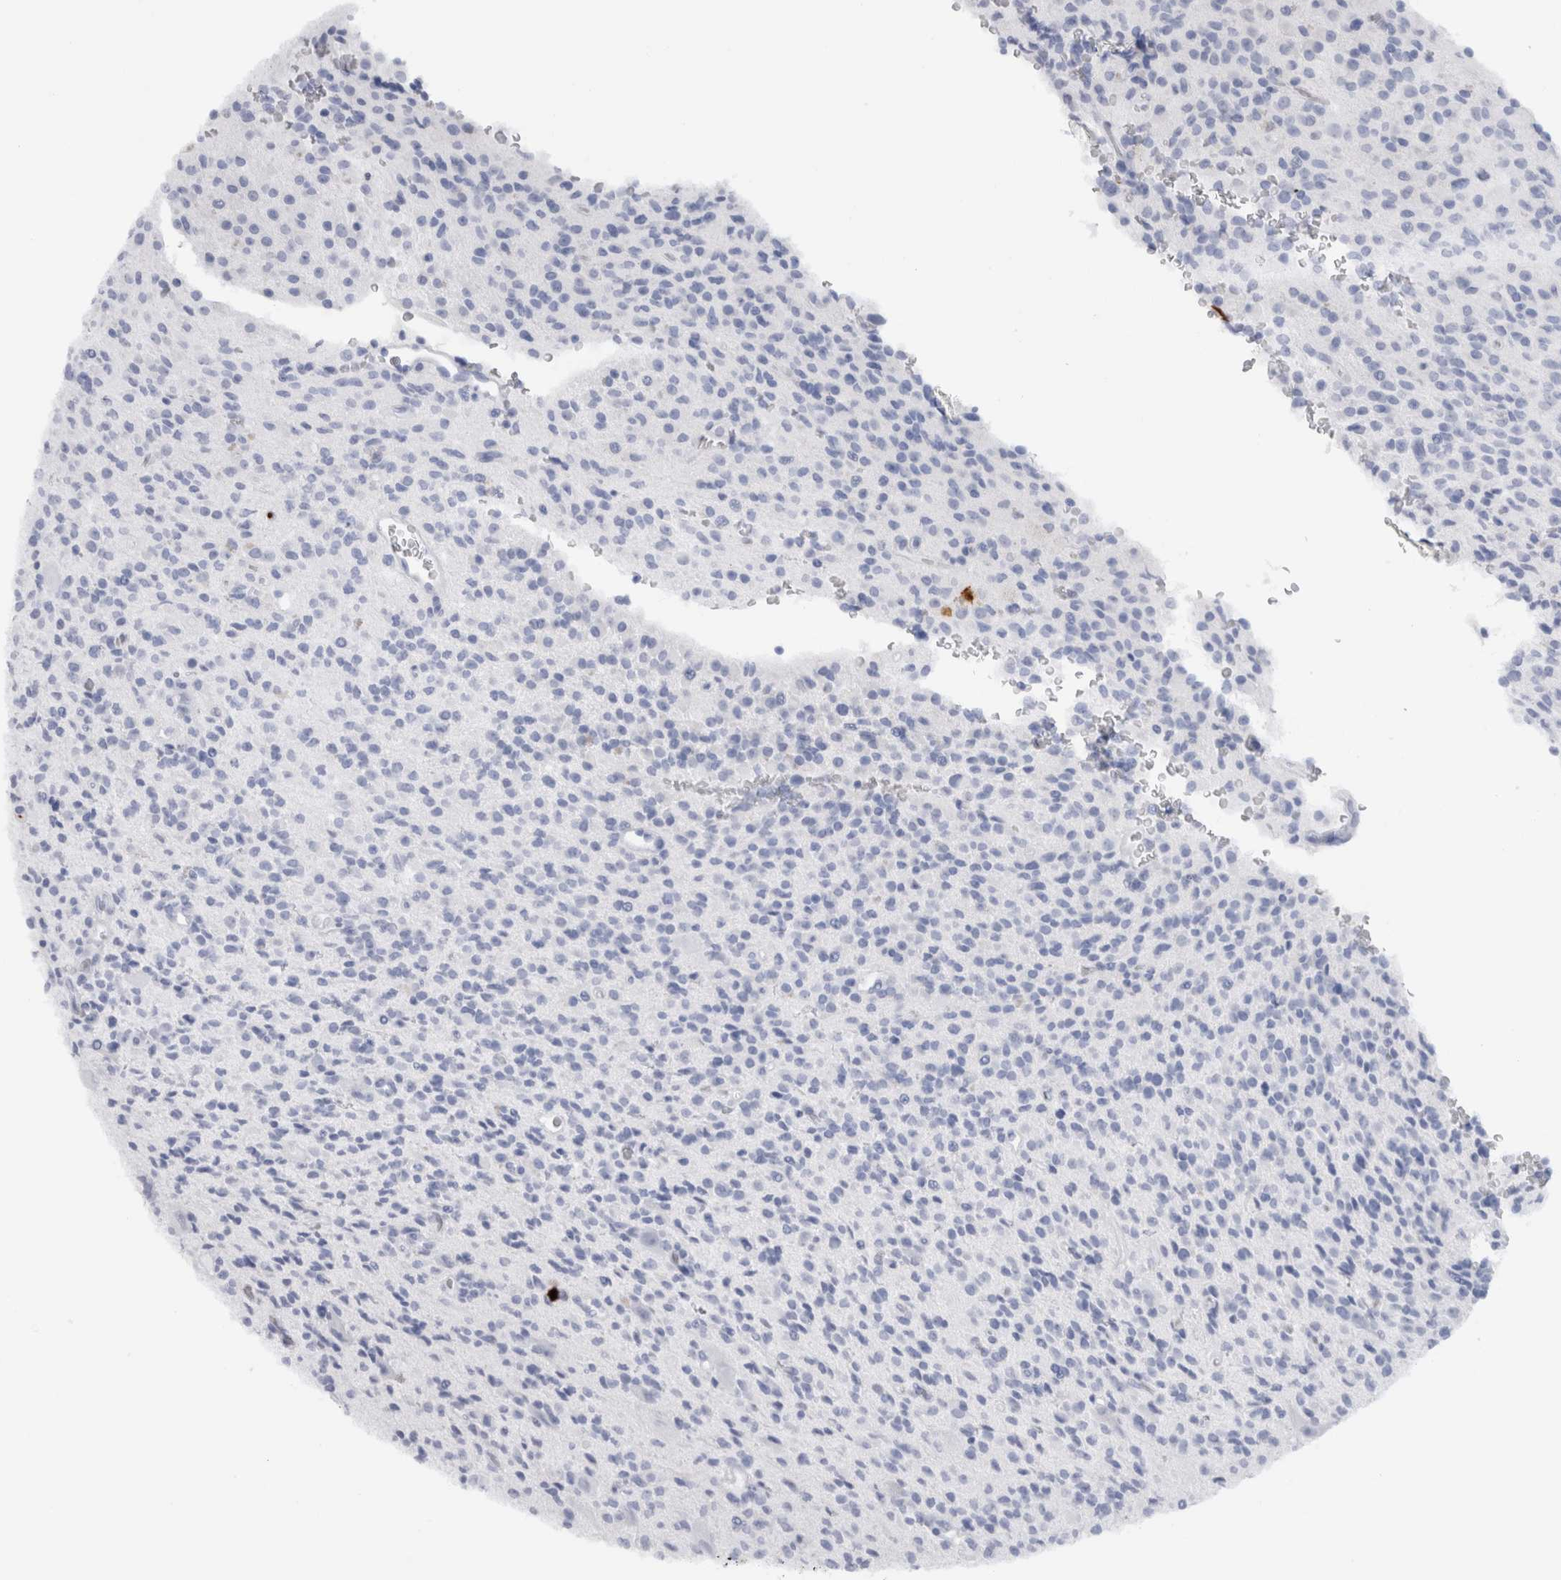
{"staining": {"intensity": "negative", "quantity": "none", "location": "none"}, "tissue": "glioma", "cell_type": "Tumor cells", "image_type": "cancer", "snomed": [{"axis": "morphology", "description": "Glioma, malignant, High grade"}, {"axis": "topography", "description": "Brain"}], "caption": "High magnification brightfield microscopy of malignant glioma (high-grade) stained with DAB (3,3'-diaminobenzidine) (brown) and counterstained with hematoxylin (blue): tumor cells show no significant staining.", "gene": "S100A8", "patient": {"sex": "male", "age": 34}}